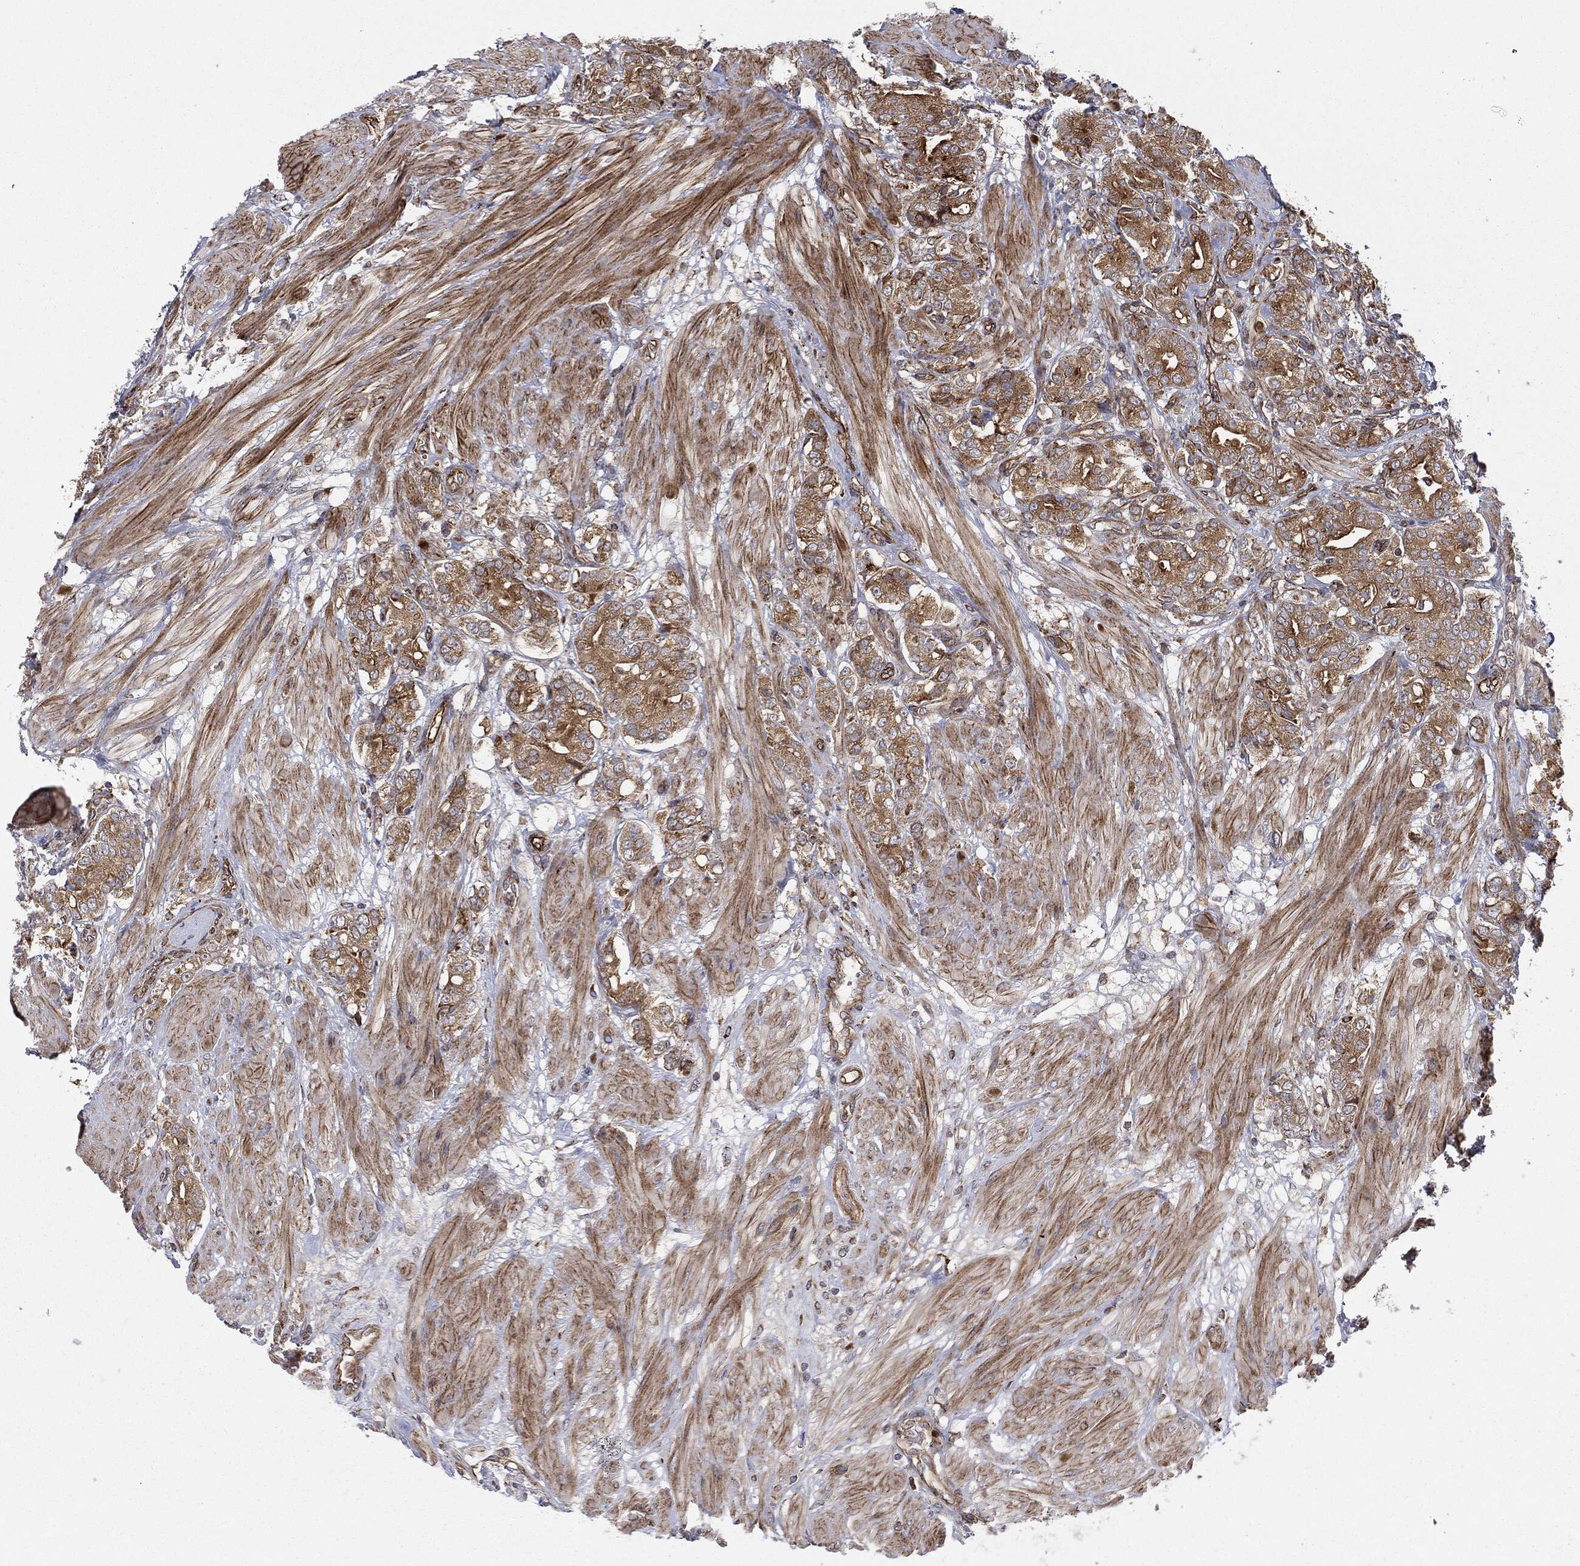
{"staining": {"intensity": "moderate", "quantity": ">75%", "location": "cytoplasmic/membranous"}, "tissue": "prostate cancer", "cell_type": "Tumor cells", "image_type": "cancer", "snomed": [{"axis": "morphology", "description": "Adenocarcinoma, NOS"}, {"axis": "topography", "description": "Prostate and seminal vesicle, NOS"}, {"axis": "topography", "description": "Prostate"}], "caption": "Protein staining displays moderate cytoplasmic/membranous positivity in approximately >75% of tumor cells in prostate cancer (adenocarcinoma). Using DAB (brown) and hematoxylin (blue) stains, captured at high magnification using brightfield microscopy.", "gene": "CYLD", "patient": {"sex": "male", "age": 67}}